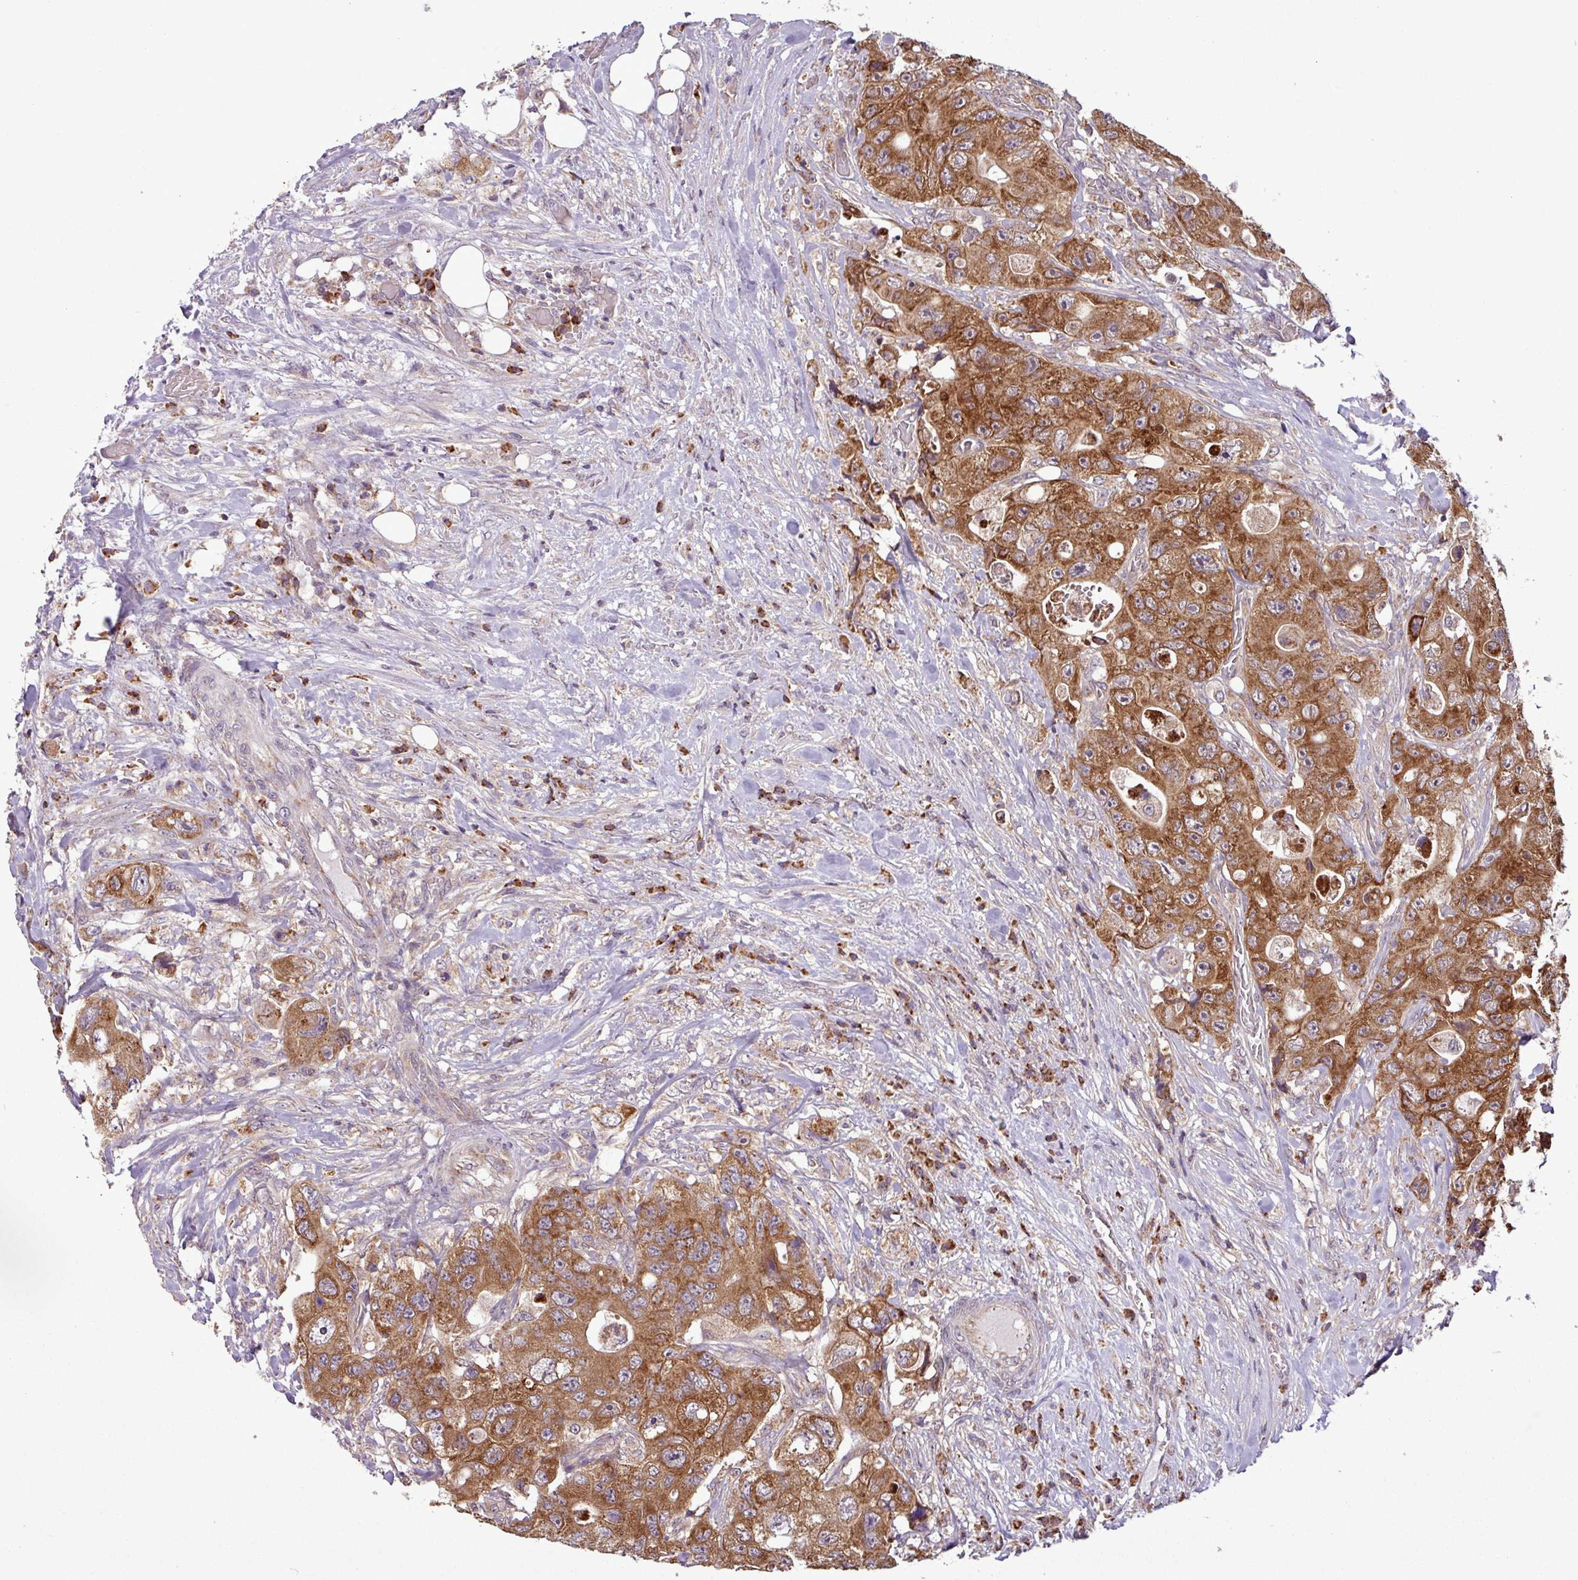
{"staining": {"intensity": "strong", "quantity": ">75%", "location": "cytoplasmic/membranous"}, "tissue": "colorectal cancer", "cell_type": "Tumor cells", "image_type": "cancer", "snomed": [{"axis": "morphology", "description": "Adenocarcinoma, NOS"}, {"axis": "topography", "description": "Colon"}], "caption": "Immunohistochemistry (IHC) of human colorectal cancer exhibits high levels of strong cytoplasmic/membranous expression in about >75% of tumor cells.", "gene": "MCTP2", "patient": {"sex": "female", "age": 46}}